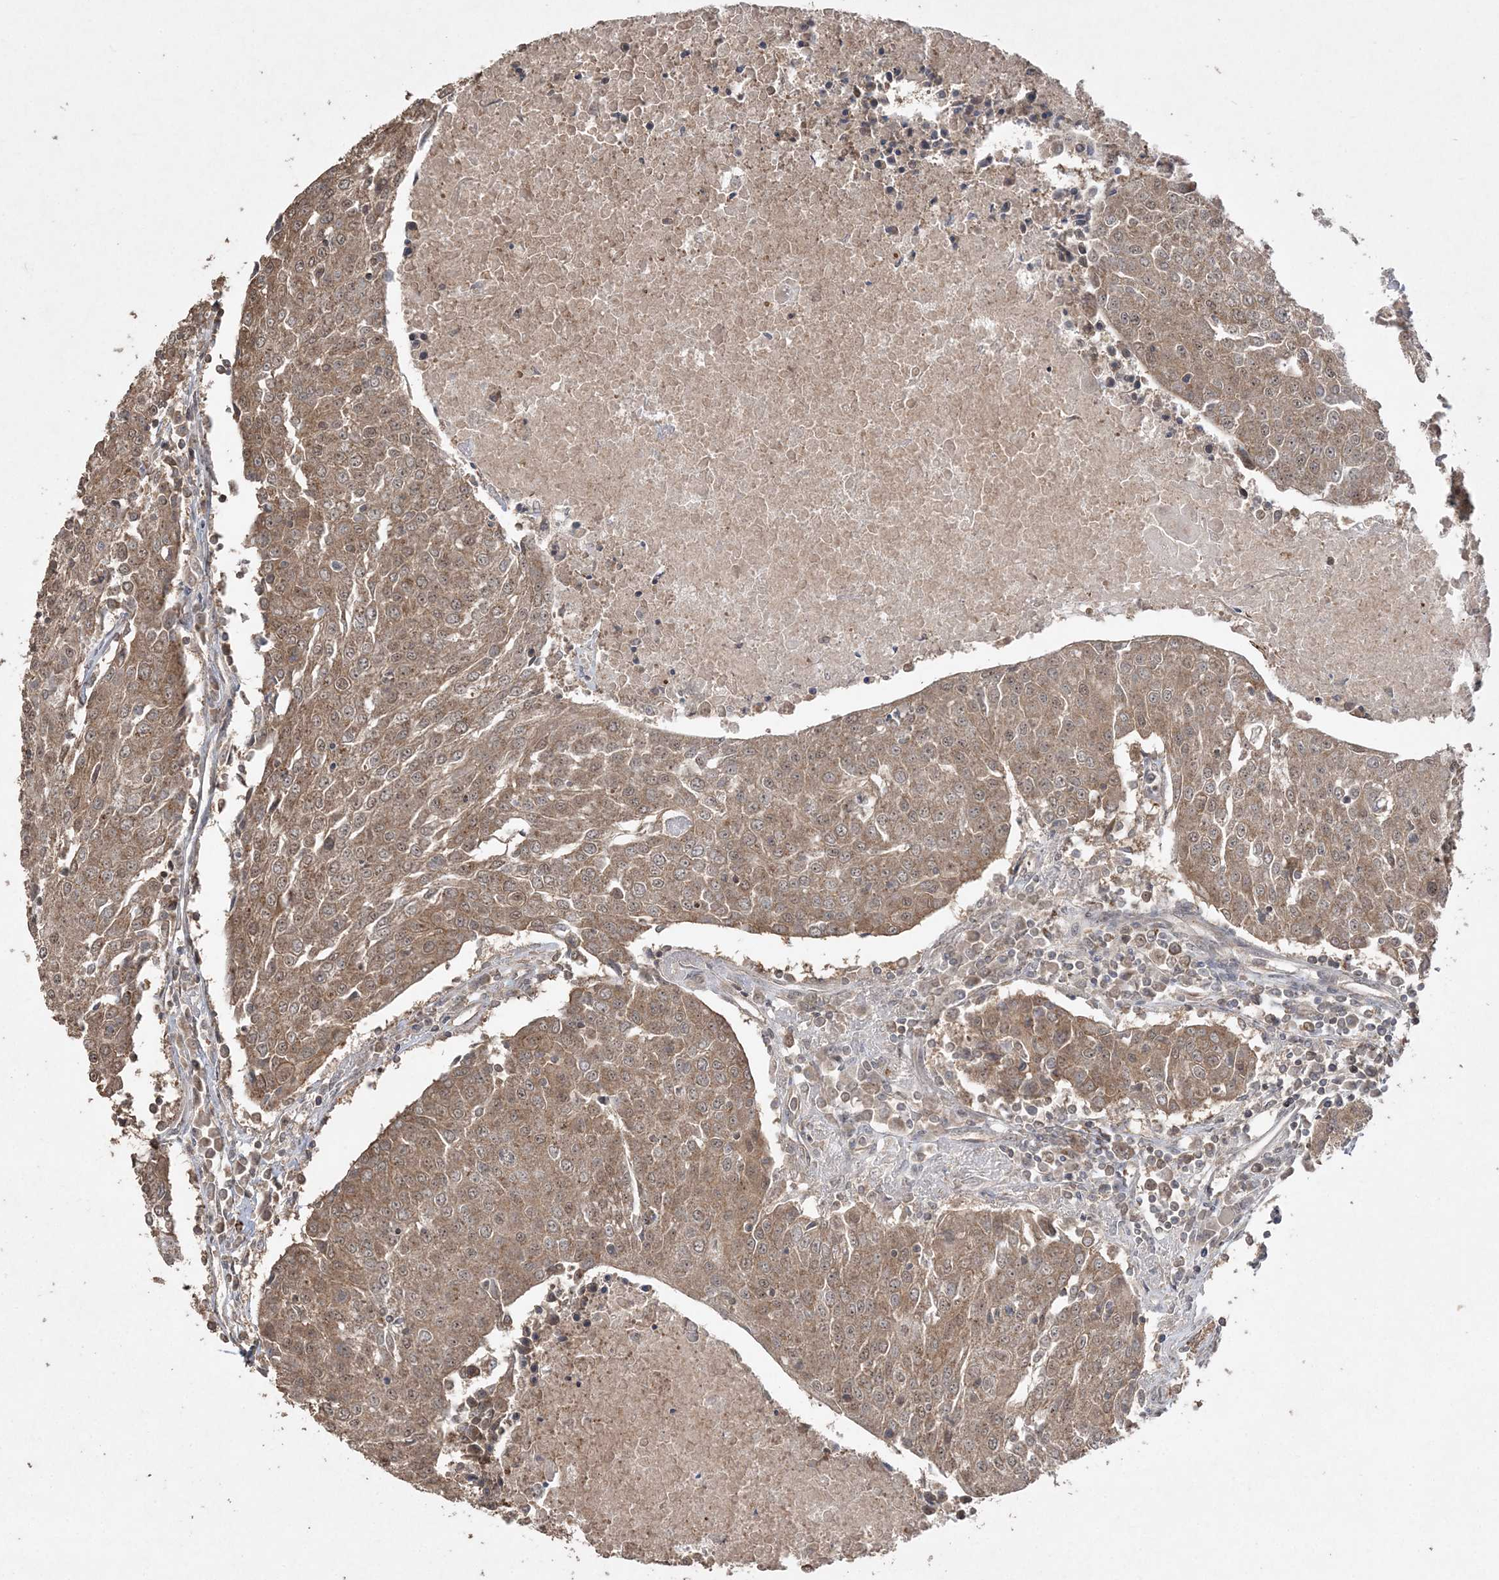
{"staining": {"intensity": "moderate", "quantity": ">75%", "location": "cytoplasmic/membranous,nuclear"}, "tissue": "urothelial cancer", "cell_type": "Tumor cells", "image_type": "cancer", "snomed": [{"axis": "morphology", "description": "Urothelial carcinoma, High grade"}, {"axis": "topography", "description": "Urinary bladder"}], "caption": "Urothelial carcinoma (high-grade) stained with a brown dye displays moderate cytoplasmic/membranous and nuclear positive expression in approximately >75% of tumor cells.", "gene": "EHHADH", "patient": {"sex": "female", "age": 85}}